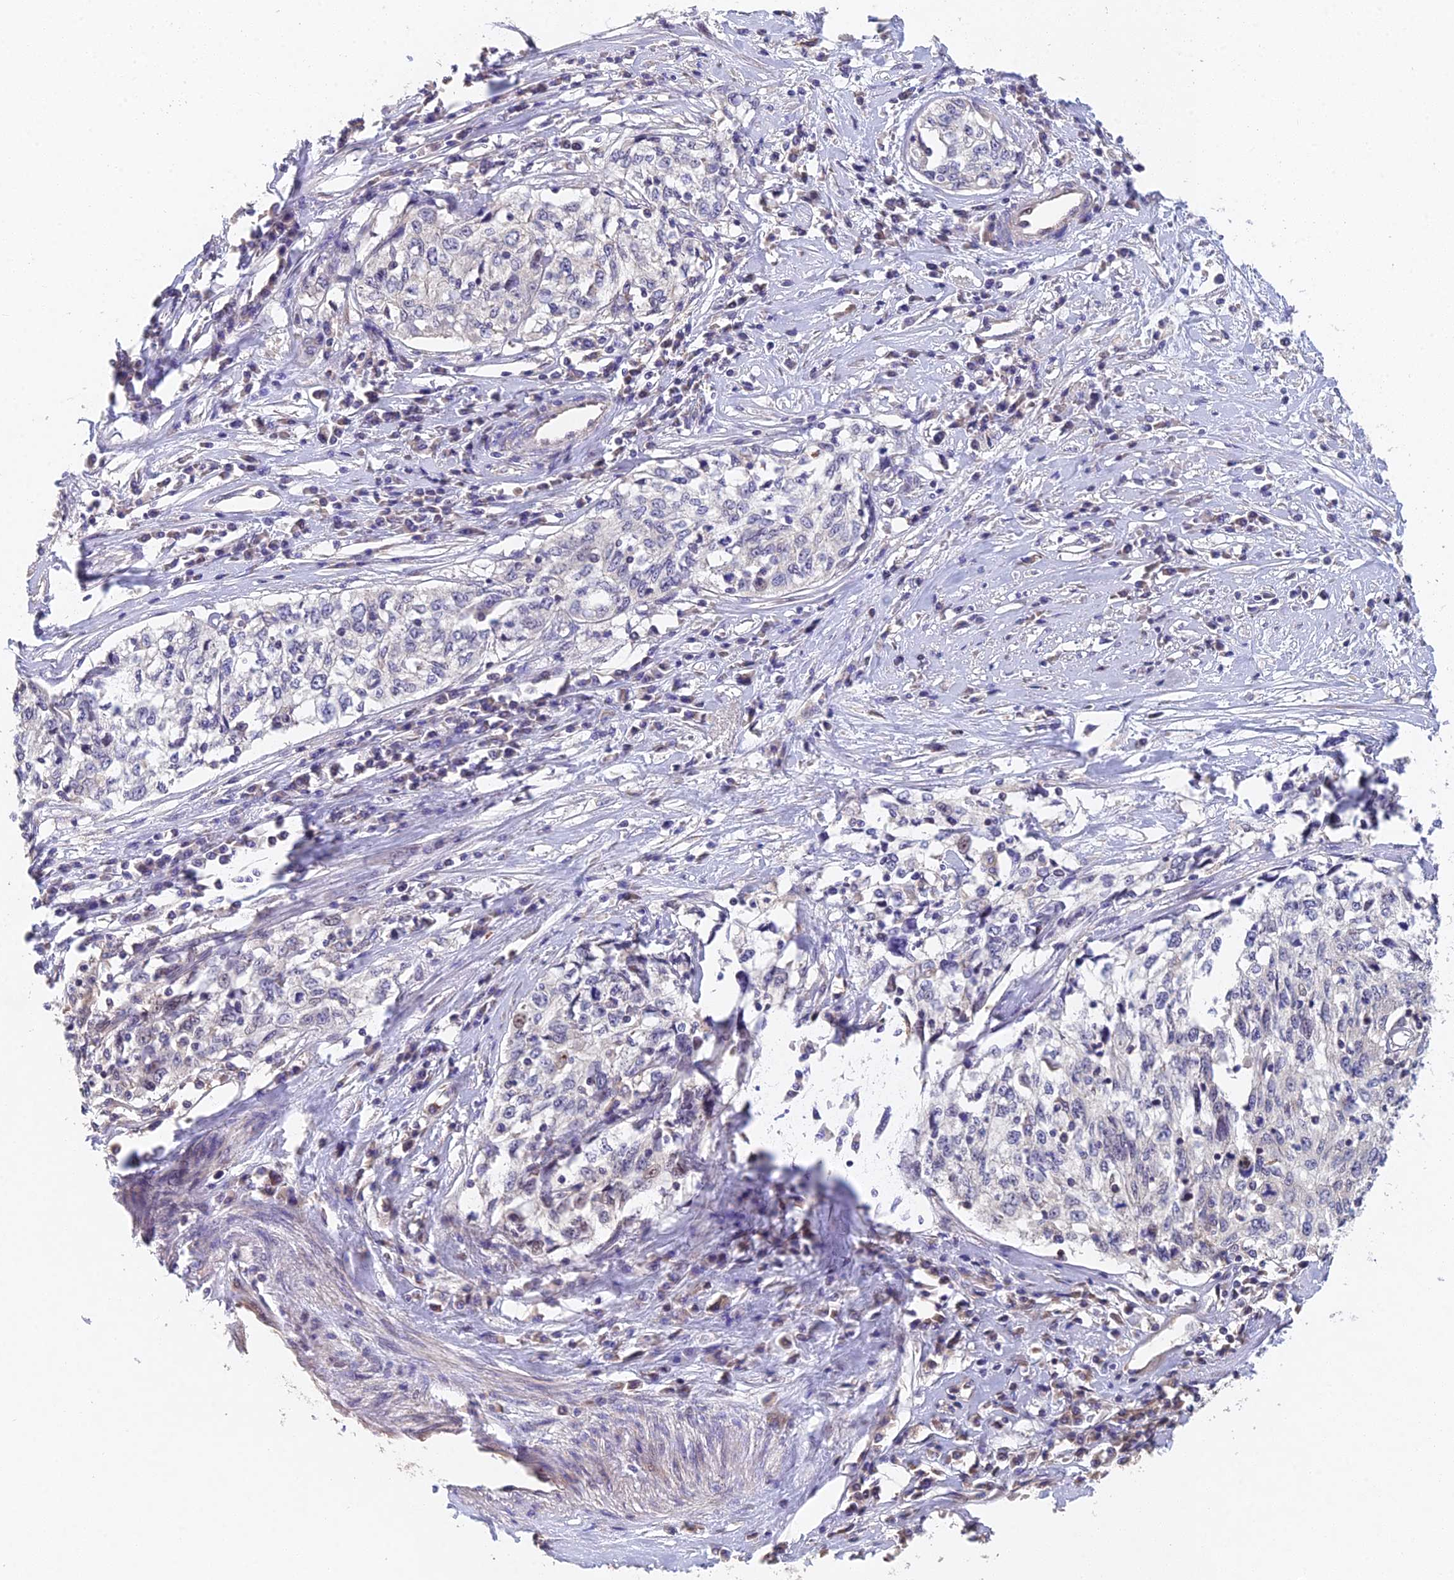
{"staining": {"intensity": "negative", "quantity": "none", "location": "none"}, "tissue": "cervical cancer", "cell_type": "Tumor cells", "image_type": "cancer", "snomed": [{"axis": "morphology", "description": "Squamous cell carcinoma, NOS"}, {"axis": "topography", "description": "Cervix"}], "caption": "An image of squamous cell carcinoma (cervical) stained for a protein demonstrates no brown staining in tumor cells.", "gene": "NSMCE1", "patient": {"sex": "female", "age": 57}}